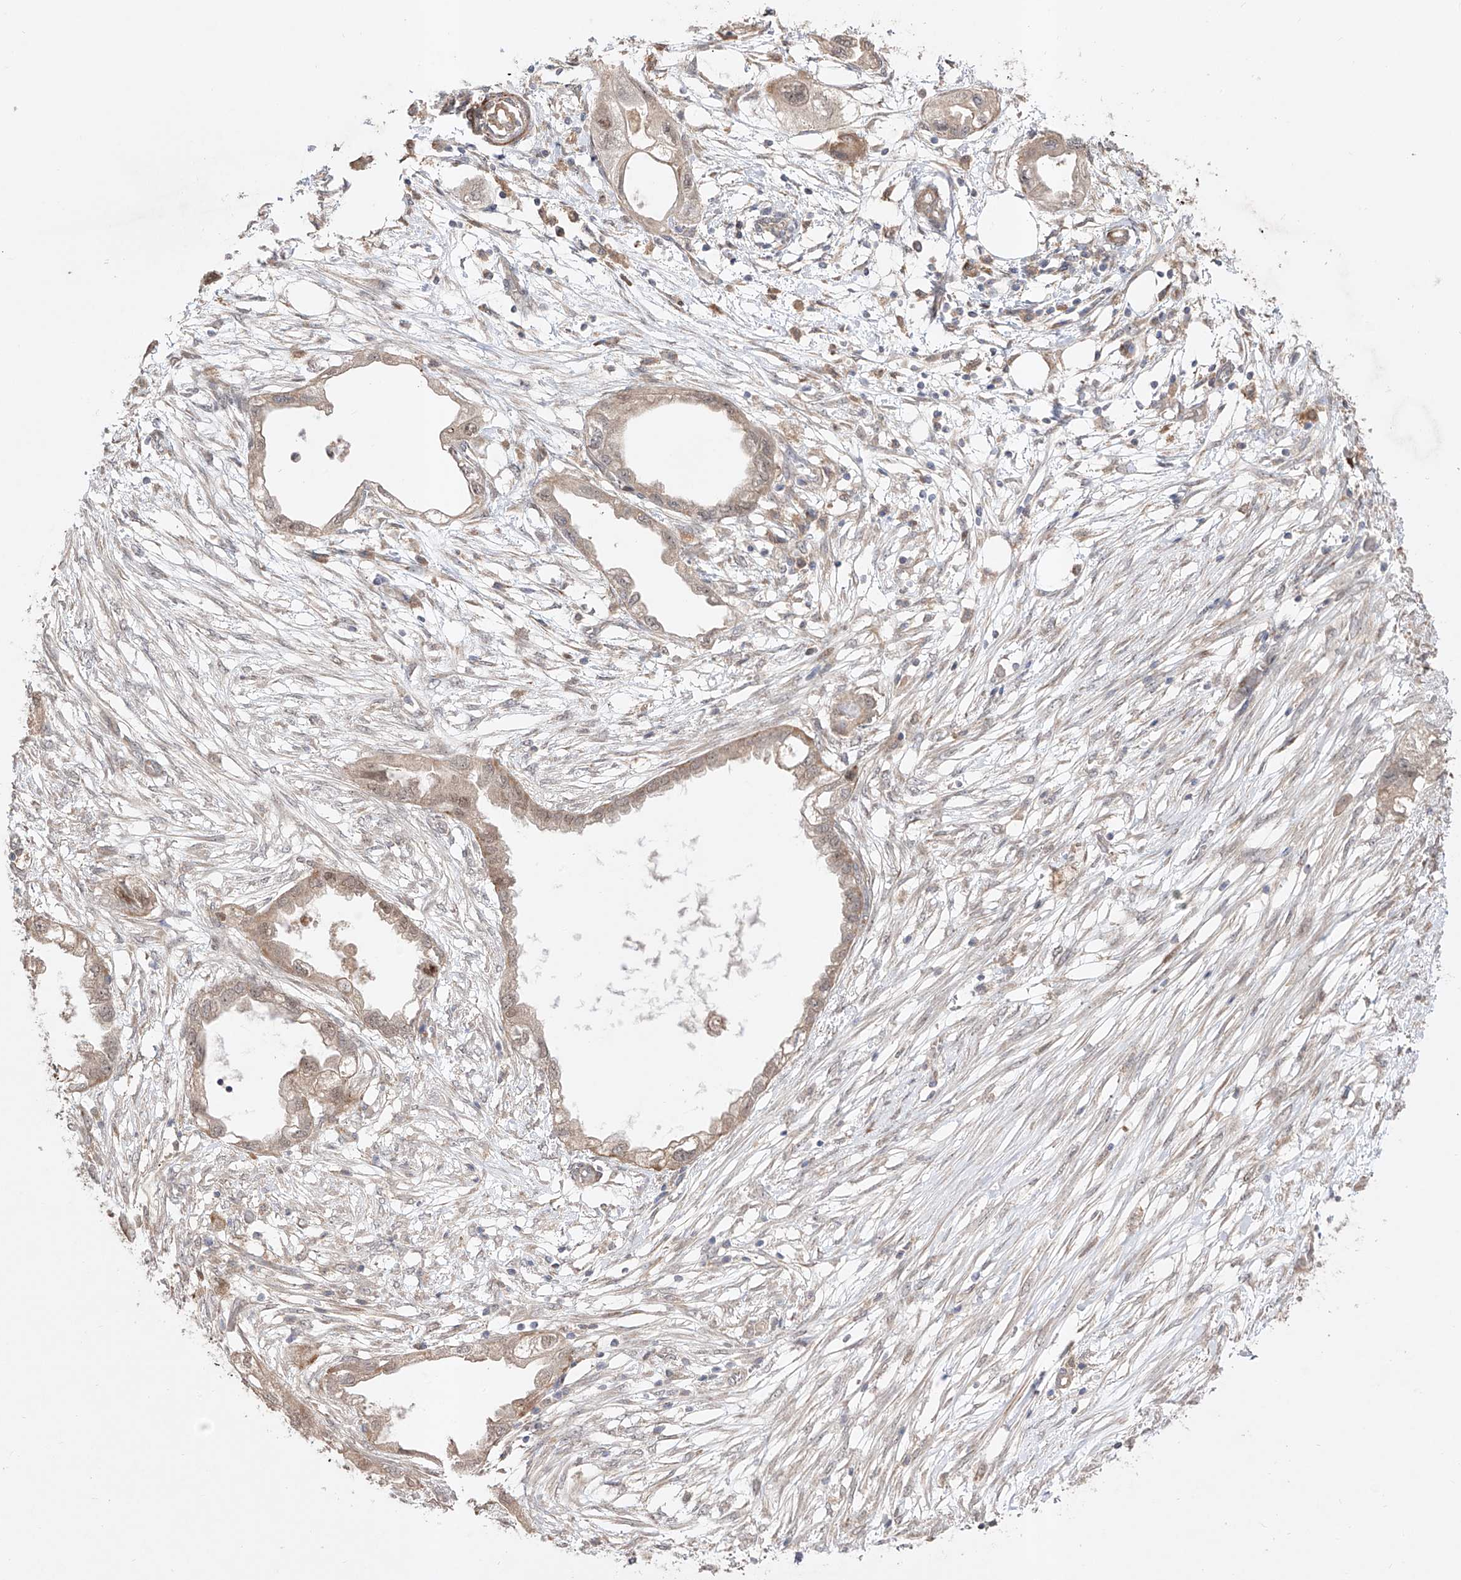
{"staining": {"intensity": "weak", "quantity": "25%-75%", "location": "cytoplasmic/membranous"}, "tissue": "endometrial cancer", "cell_type": "Tumor cells", "image_type": "cancer", "snomed": [{"axis": "morphology", "description": "Adenocarcinoma, NOS"}, {"axis": "morphology", "description": "Adenocarcinoma, metastatic, NOS"}, {"axis": "topography", "description": "Adipose tissue"}, {"axis": "topography", "description": "Endometrium"}], "caption": "Weak cytoplasmic/membranous staining is appreciated in about 25%-75% of tumor cells in metastatic adenocarcinoma (endometrial). (DAB (3,3'-diaminobenzidine) = brown stain, brightfield microscopy at high magnification).", "gene": "KDM1B", "patient": {"sex": "female", "age": 67}}